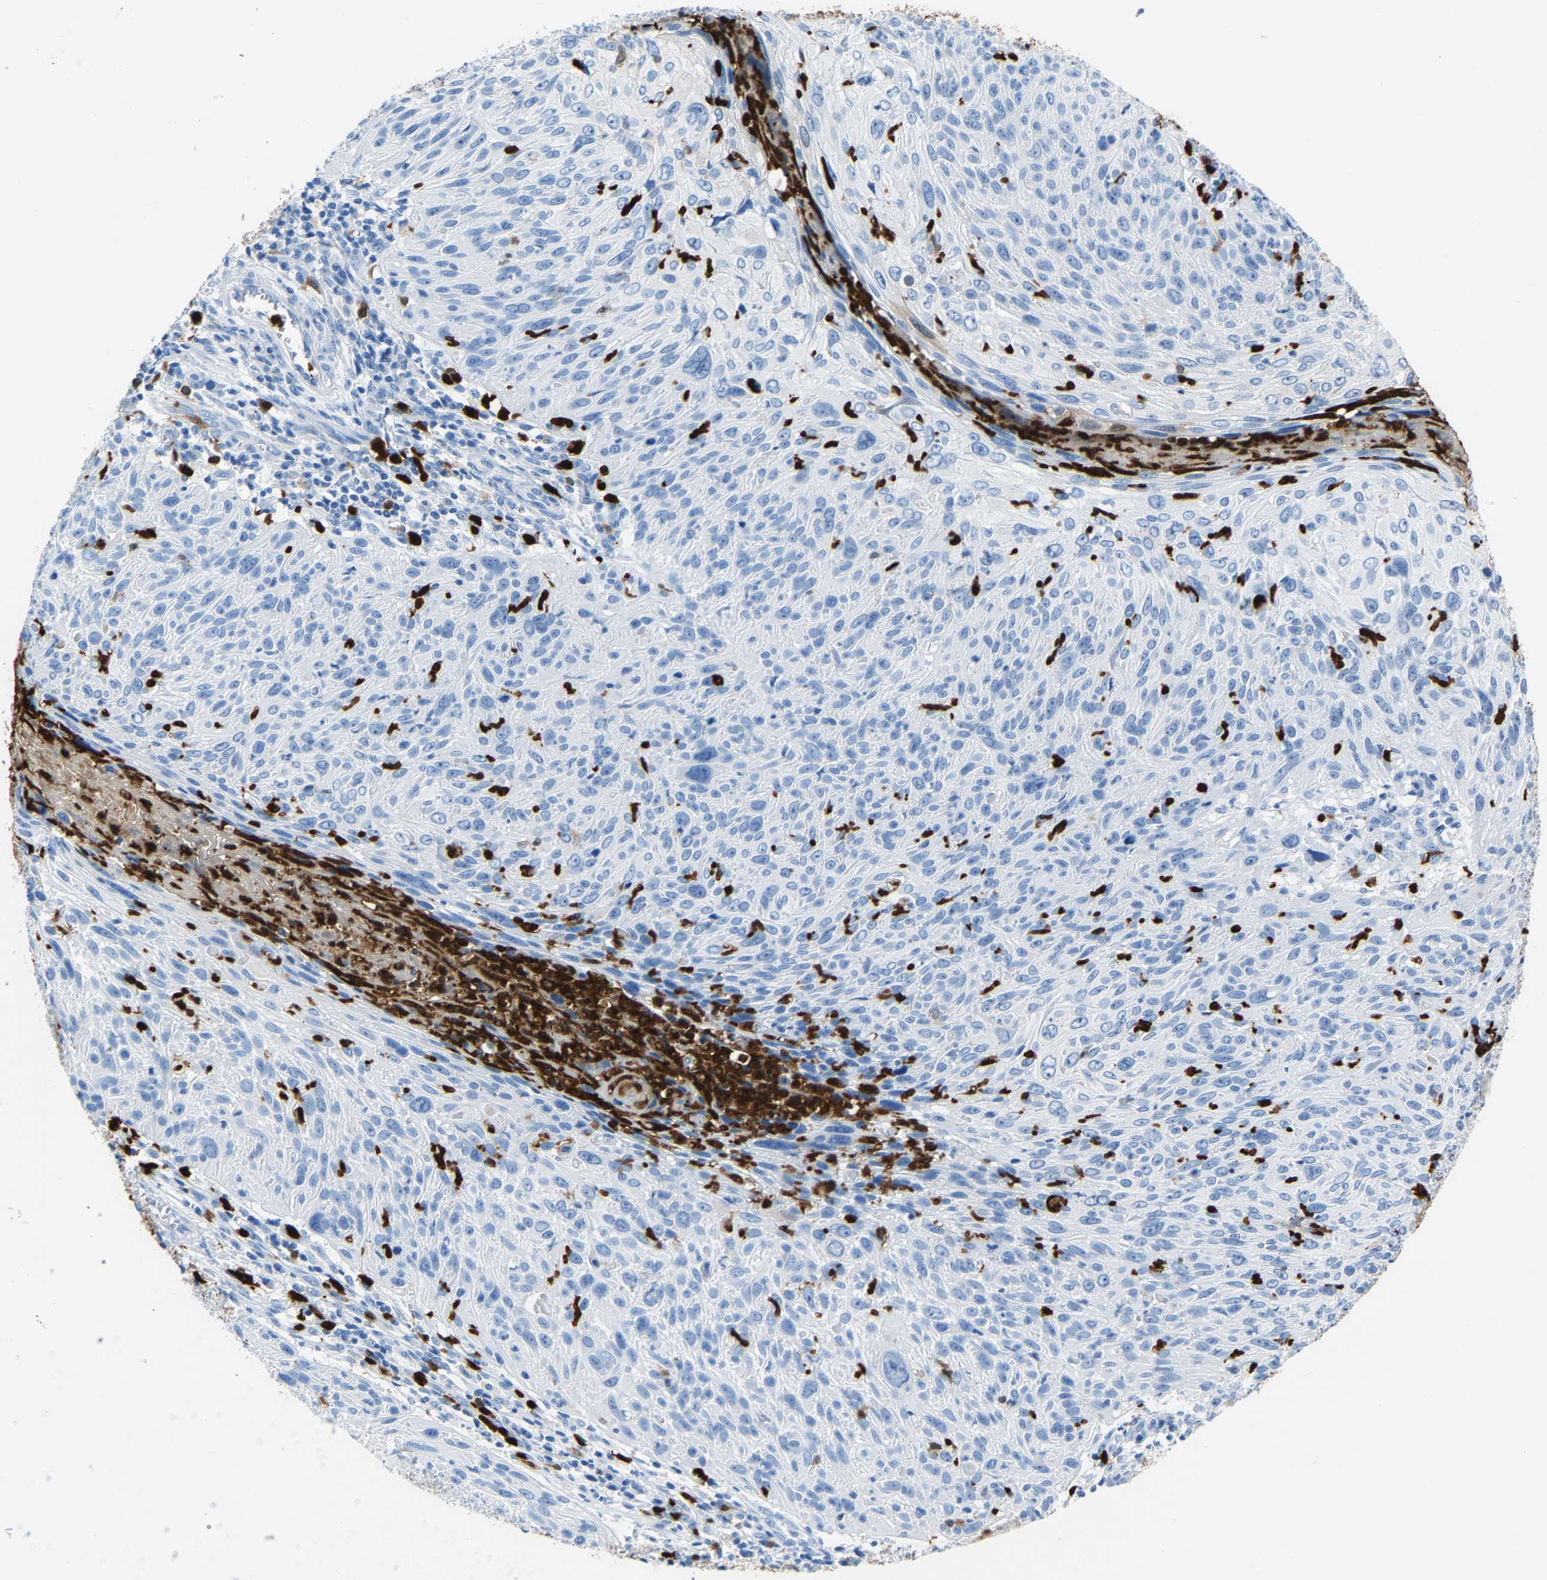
{"staining": {"intensity": "negative", "quantity": "none", "location": "none"}, "tissue": "cervical cancer", "cell_type": "Tumor cells", "image_type": "cancer", "snomed": [{"axis": "morphology", "description": "Squamous cell carcinoma, NOS"}, {"axis": "topography", "description": "Cervix"}], "caption": "Cervical squamous cell carcinoma was stained to show a protein in brown. There is no significant expression in tumor cells.", "gene": "S100P", "patient": {"sex": "female", "age": 51}}